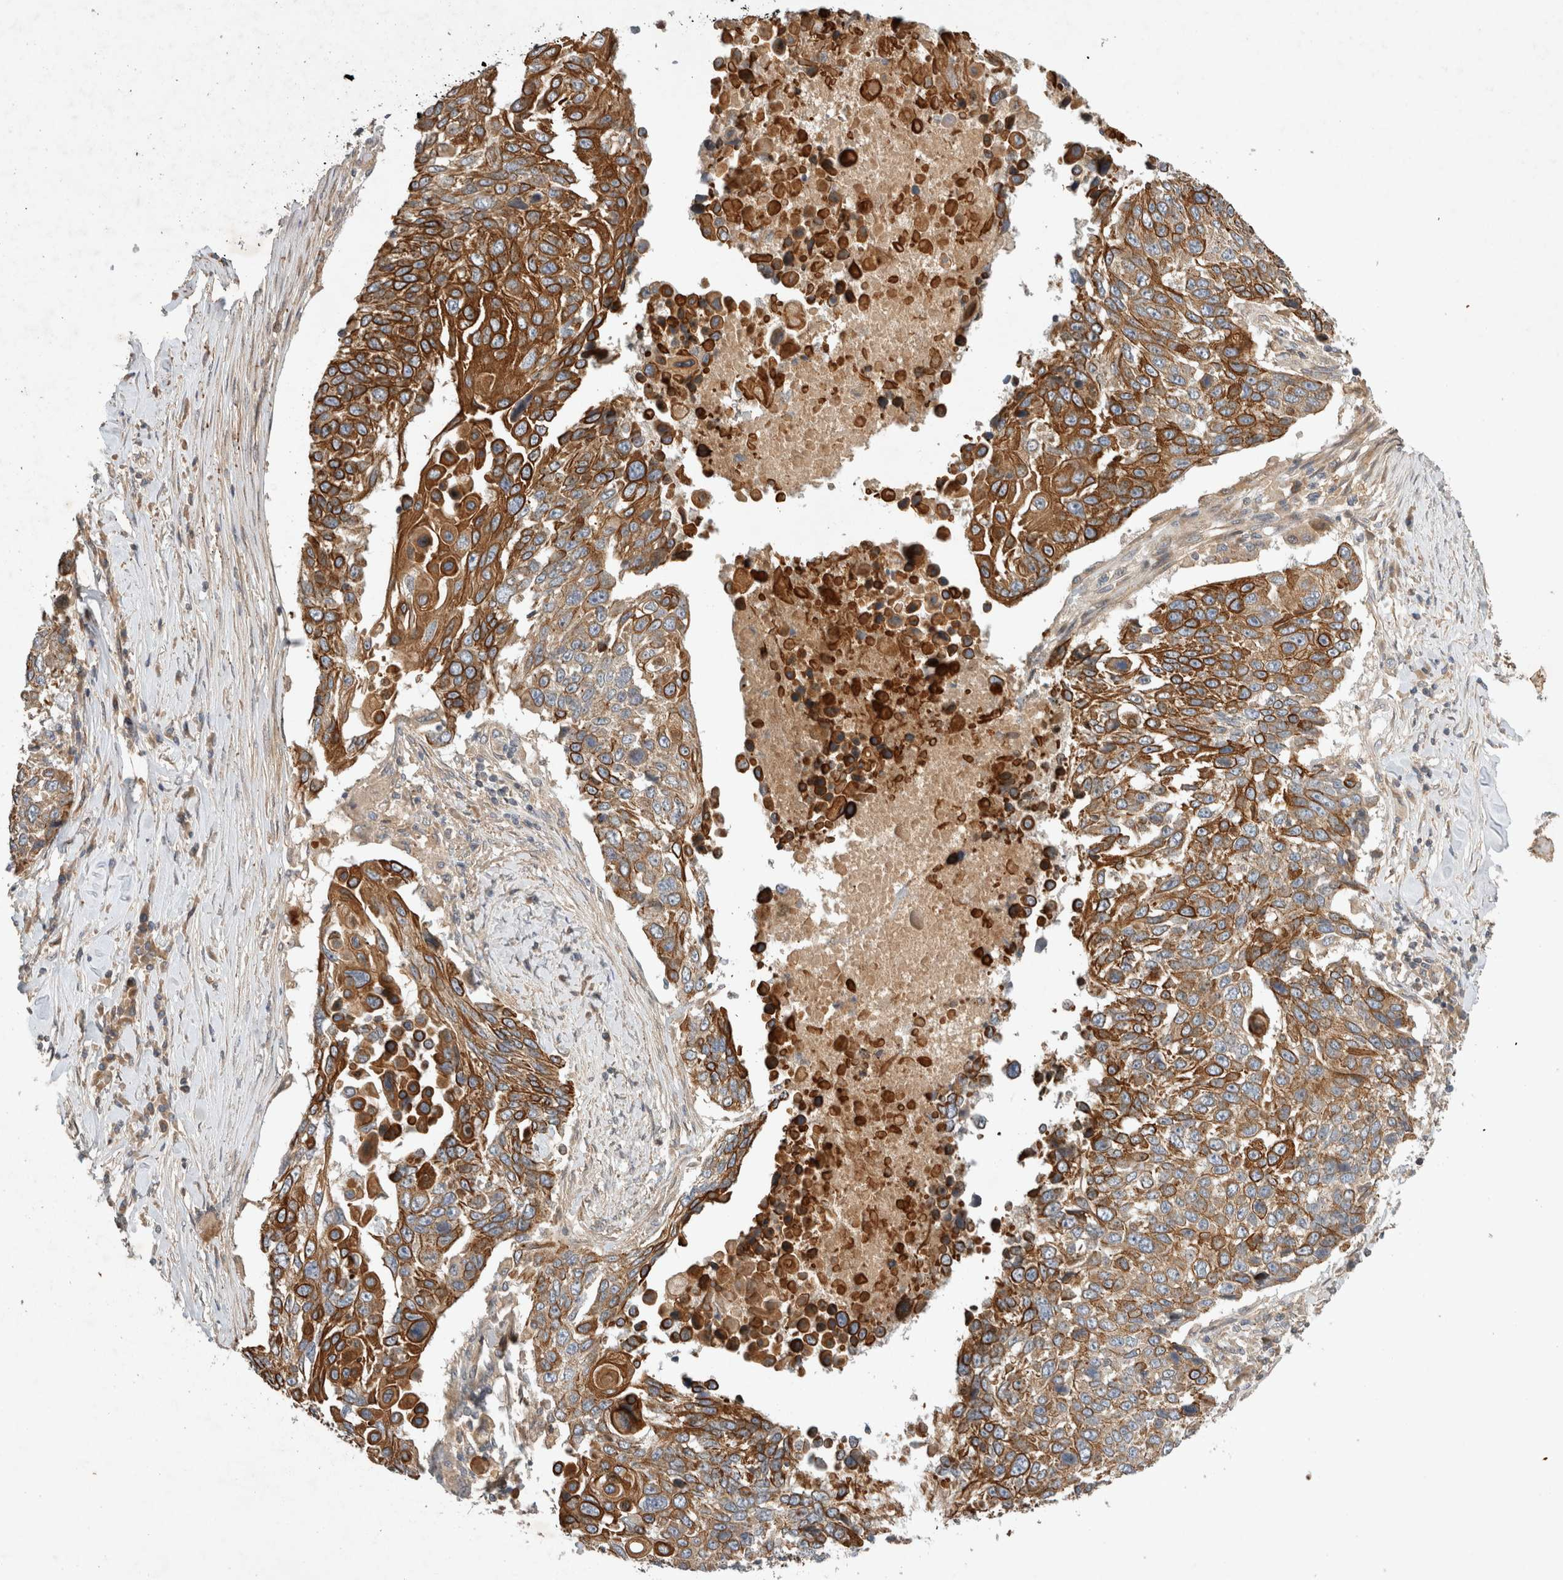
{"staining": {"intensity": "strong", "quantity": ">75%", "location": "cytoplasmic/membranous"}, "tissue": "lung cancer", "cell_type": "Tumor cells", "image_type": "cancer", "snomed": [{"axis": "morphology", "description": "Squamous cell carcinoma, NOS"}, {"axis": "topography", "description": "Lung"}], "caption": "The micrograph reveals staining of lung squamous cell carcinoma, revealing strong cytoplasmic/membranous protein expression (brown color) within tumor cells.", "gene": "ARMC9", "patient": {"sex": "male", "age": 66}}